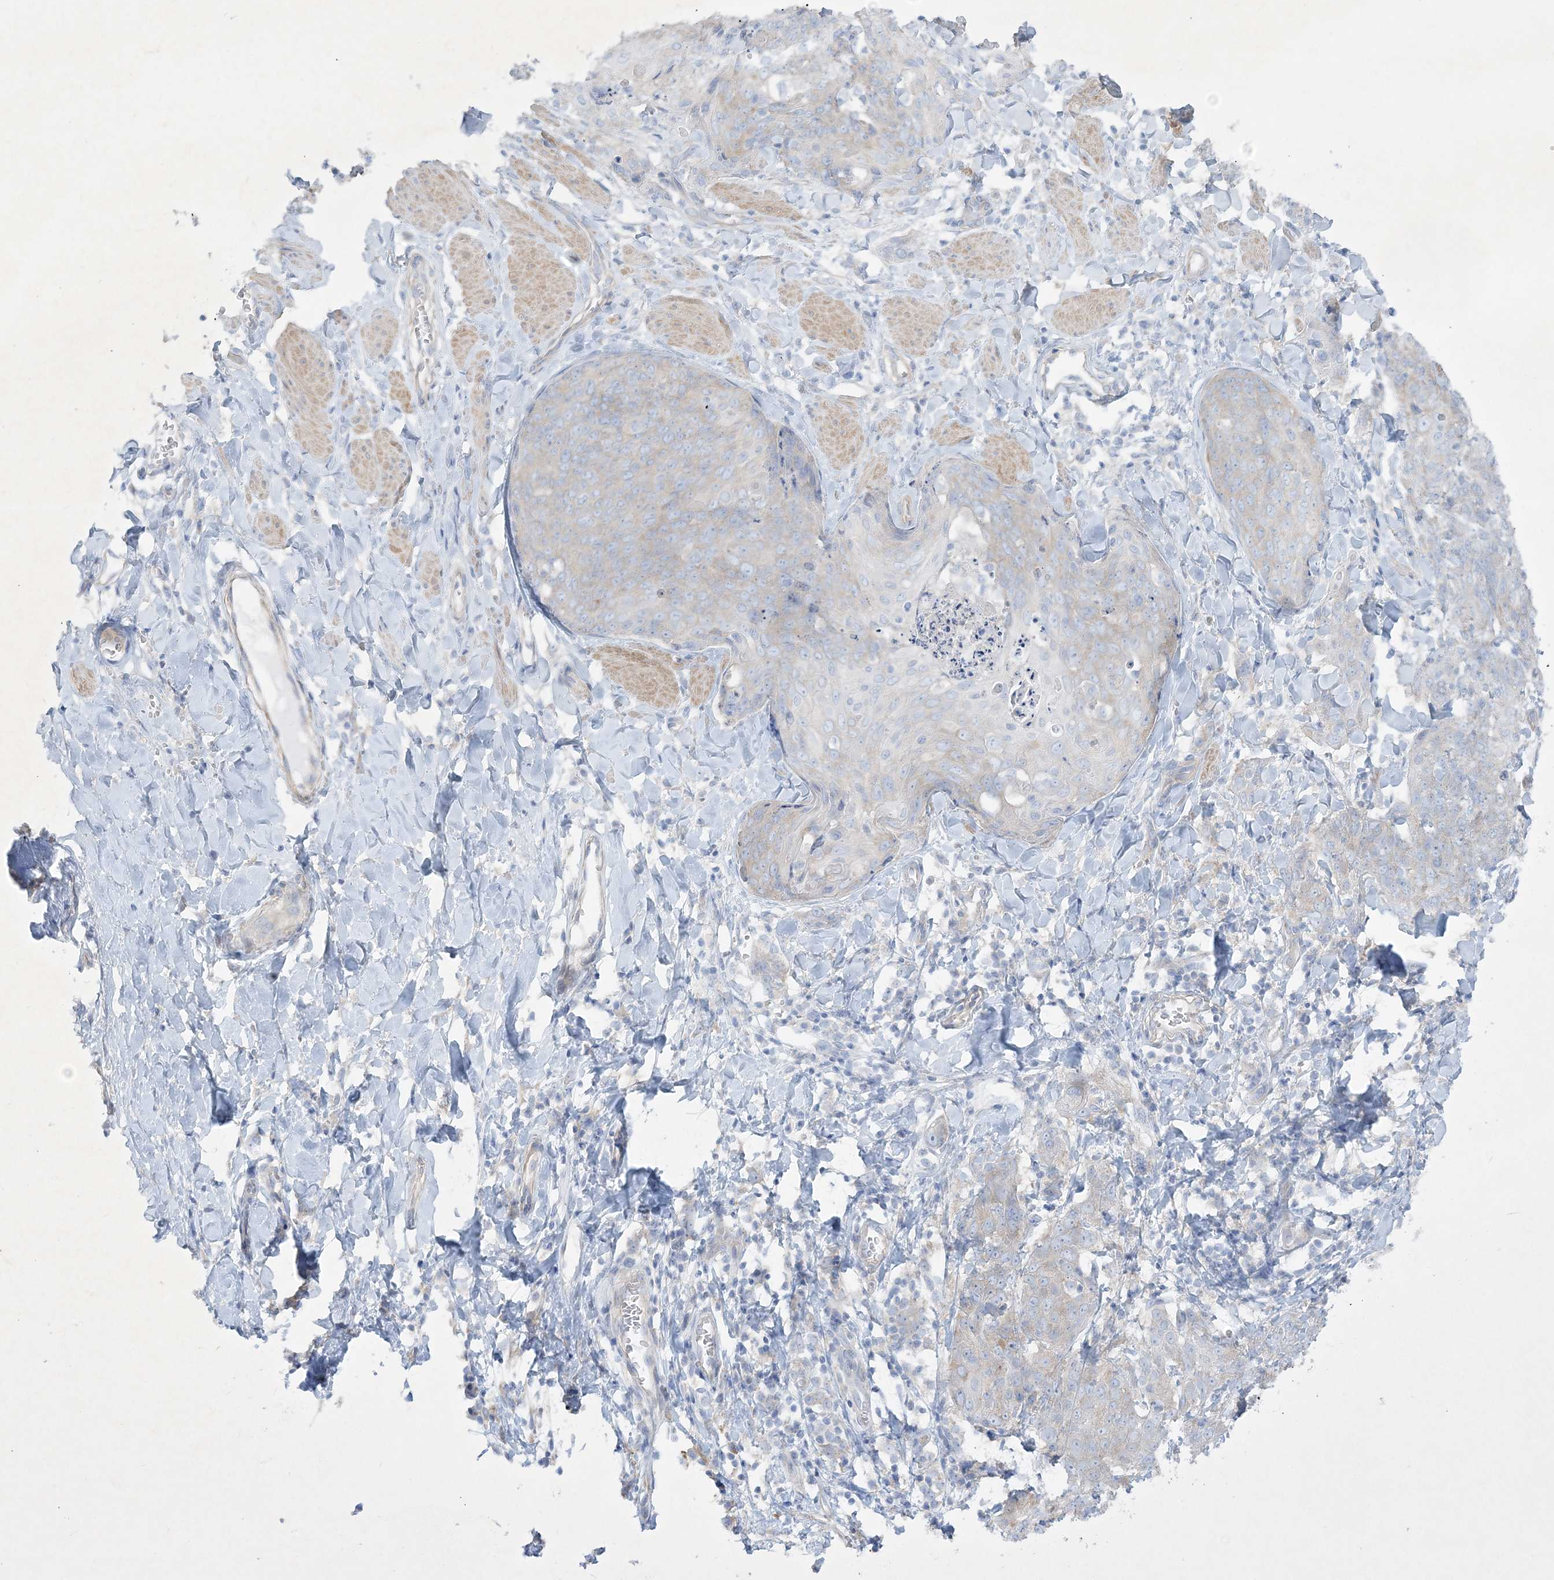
{"staining": {"intensity": "weak", "quantity": "<25%", "location": "cytoplasmic/membranous"}, "tissue": "skin cancer", "cell_type": "Tumor cells", "image_type": "cancer", "snomed": [{"axis": "morphology", "description": "Squamous cell carcinoma, NOS"}, {"axis": "topography", "description": "Skin"}, {"axis": "topography", "description": "Vulva"}], "caption": "The micrograph exhibits no significant staining in tumor cells of skin cancer (squamous cell carcinoma).", "gene": "FARSB", "patient": {"sex": "female", "age": 85}}